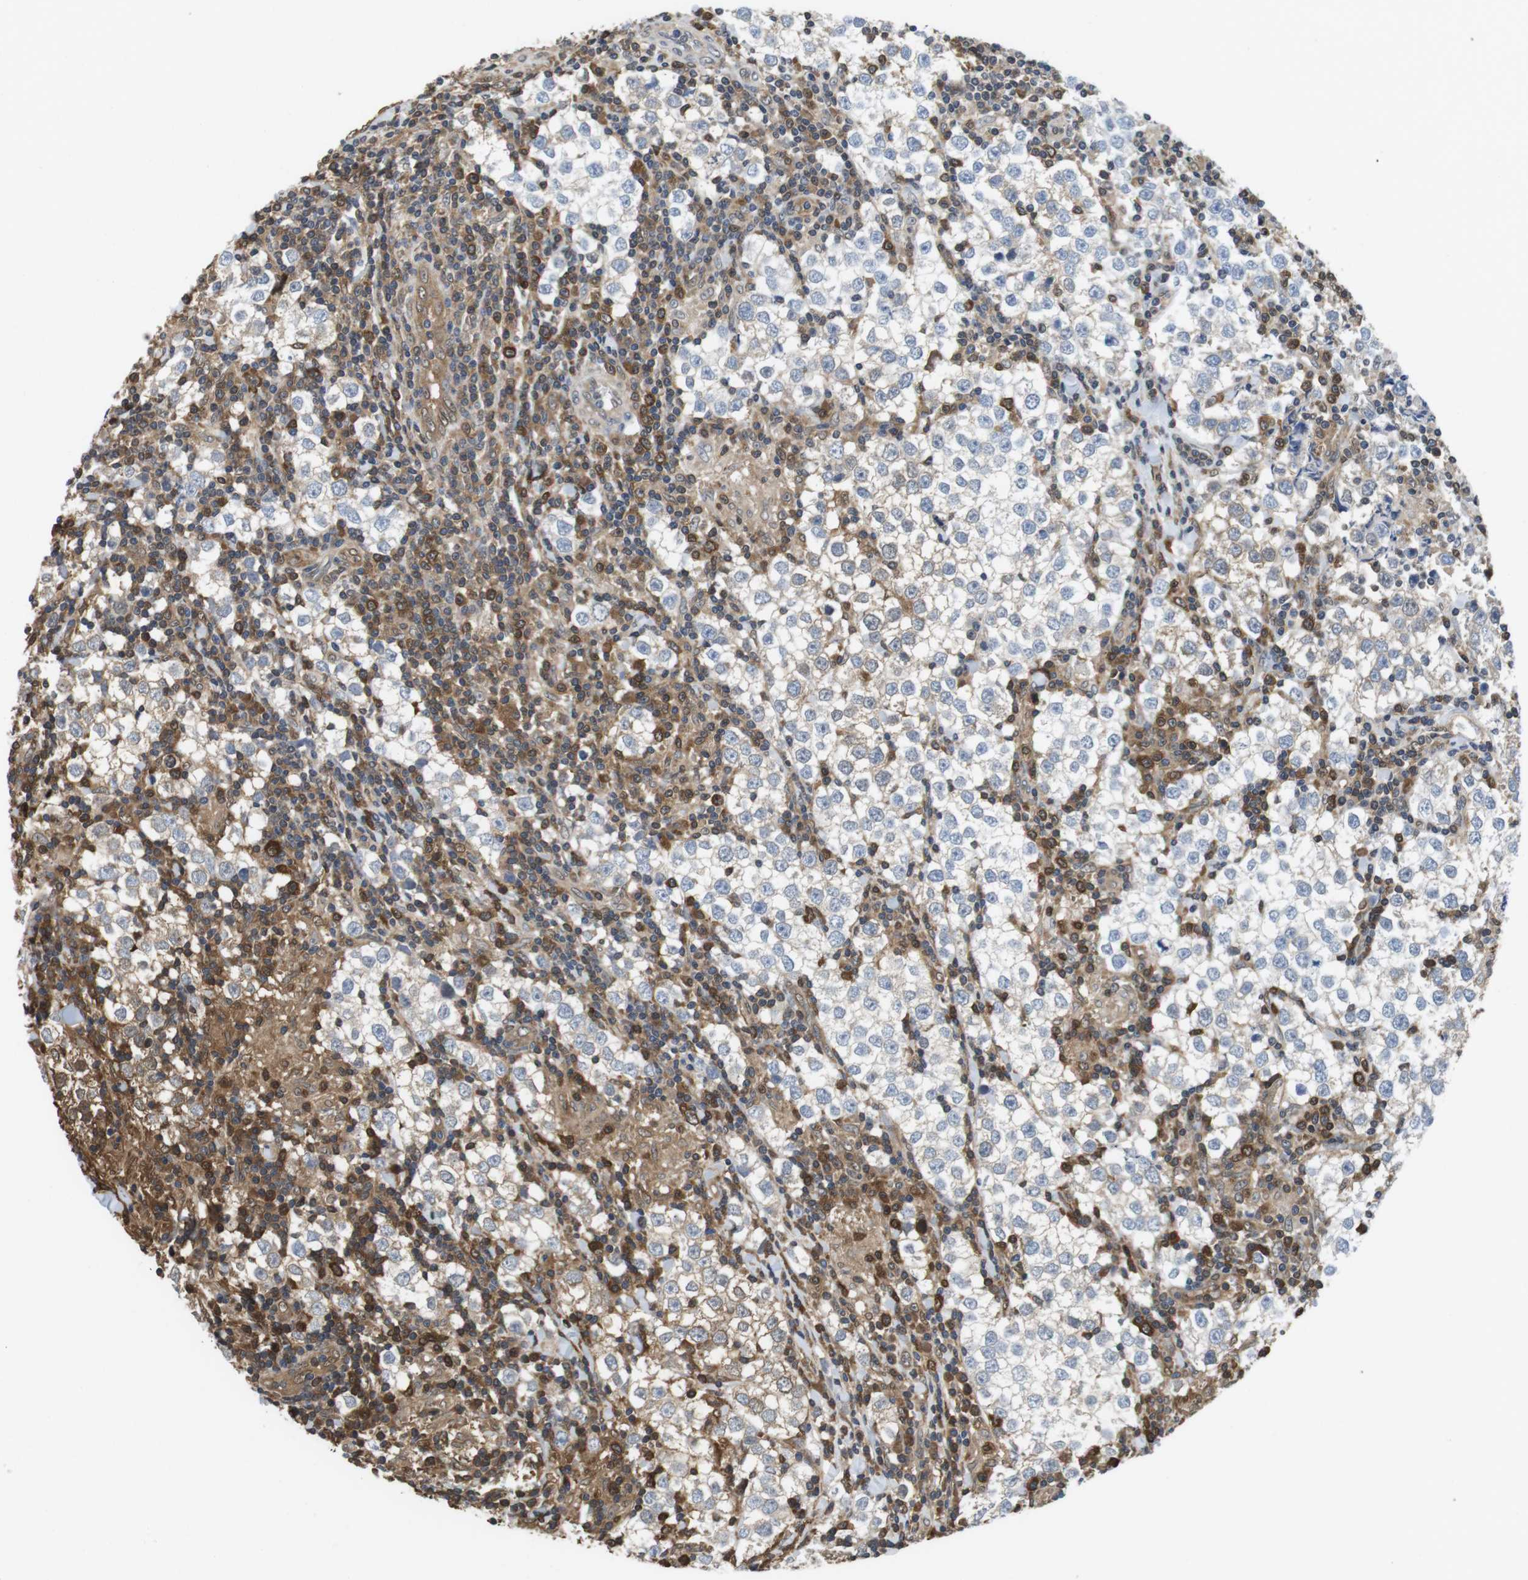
{"staining": {"intensity": "negative", "quantity": "none", "location": "none"}, "tissue": "testis cancer", "cell_type": "Tumor cells", "image_type": "cancer", "snomed": [{"axis": "morphology", "description": "Seminoma, NOS"}, {"axis": "morphology", "description": "Carcinoma, Embryonal, NOS"}, {"axis": "topography", "description": "Testis"}], "caption": "This photomicrograph is of seminoma (testis) stained with IHC to label a protein in brown with the nuclei are counter-stained blue. There is no staining in tumor cells.", "gene": "LDHA", "patient": {"sex": "male", "age": 36}}